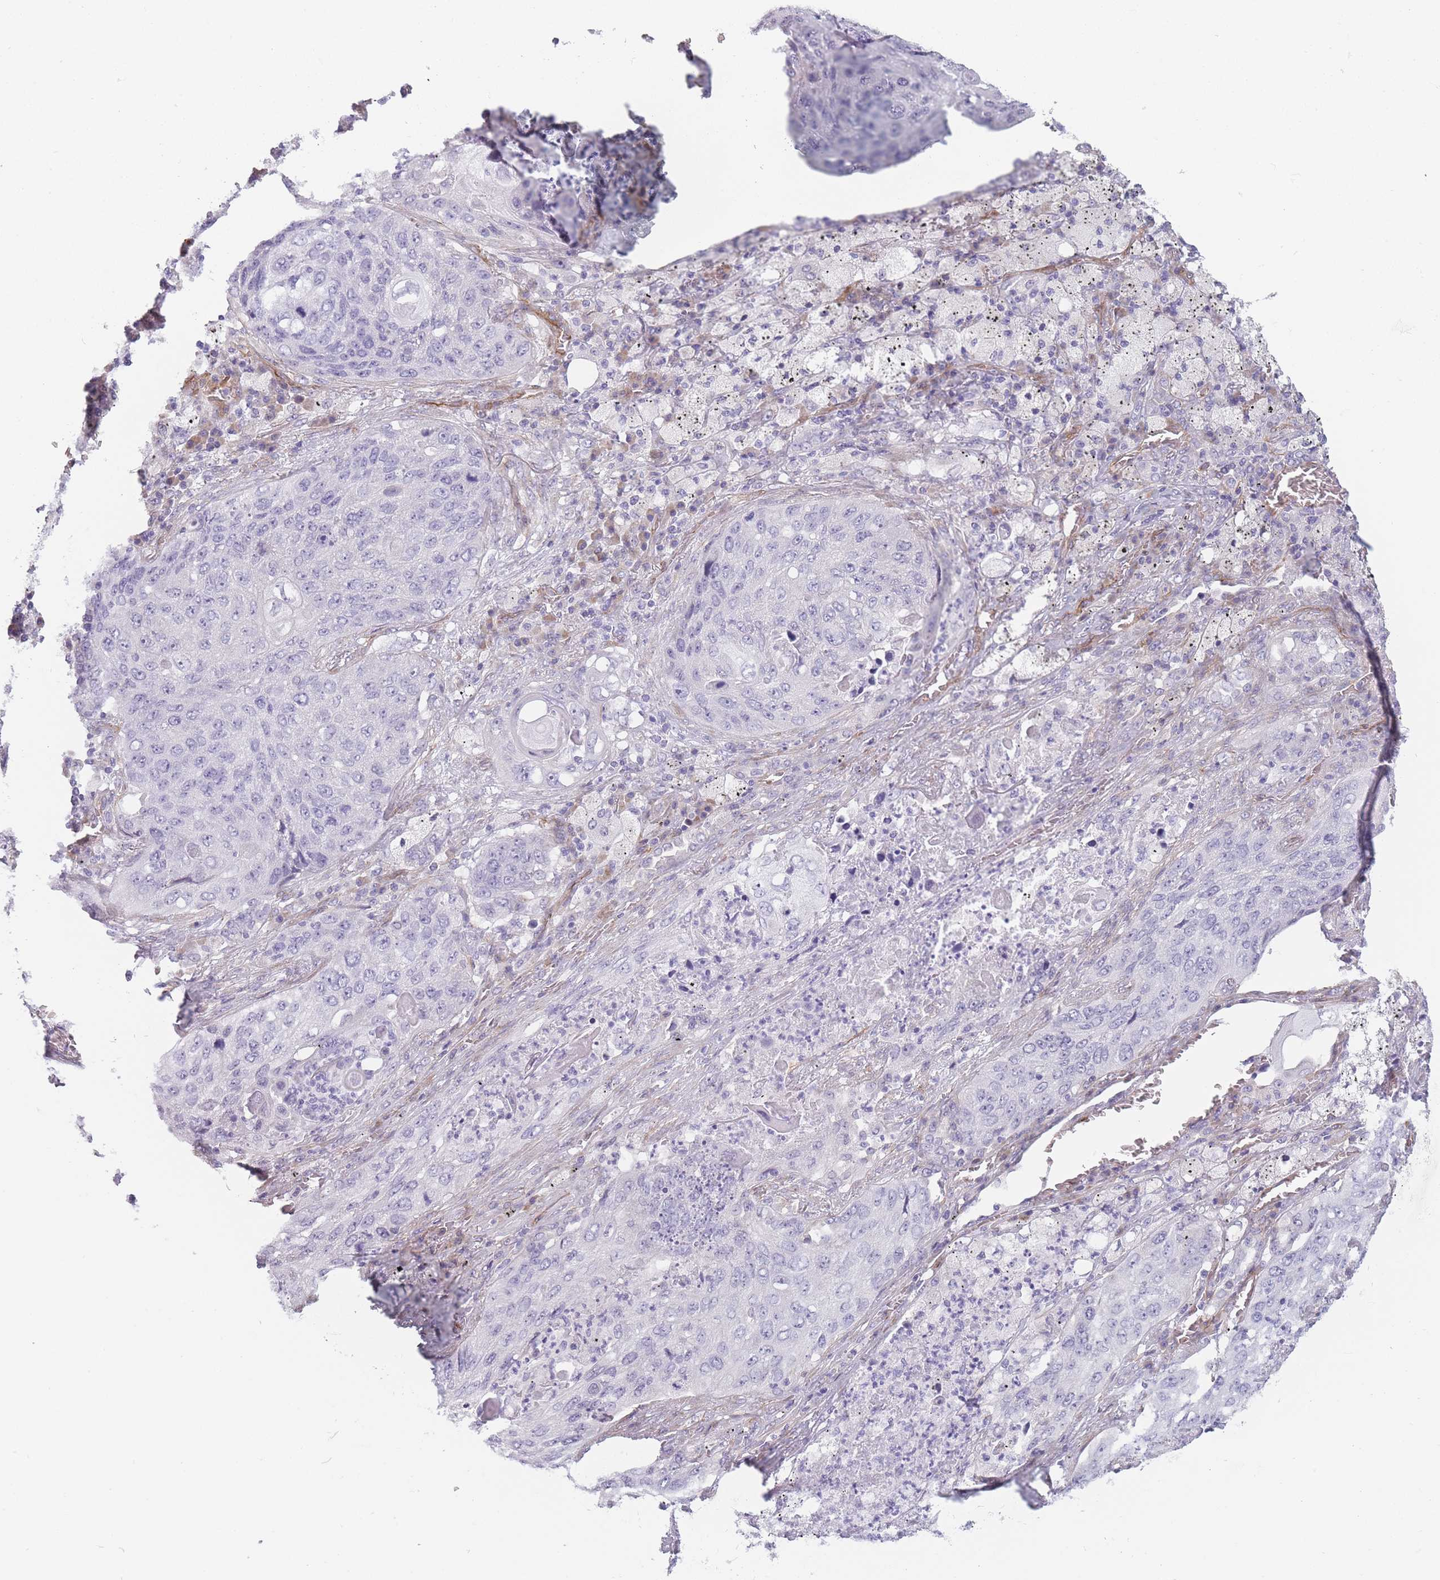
{"staining": {"intensity": "negative", "quantity": "none", "location": "none"}, "tissue": "lung cancer", "cell_type": "Tumor cells", "image_type": "cancer", "snomed": [{"axis": "morphology", "description": "Squamous cell carcinoma, NOS"}, {"axis": "topography", "description": "Lung"}], "caption": "Tumor cells show no significant protein staining in lung squamous cell carcinoma. Brightfield microscopy of immunohistochemistry (IHC) stained with DAB (3,3'-diaminobenzidine) (brown) and hematoxylin (blue), captured at high magnification.", "gene": "OR6B3", "patient": {"sex": "female", "age": 63}}